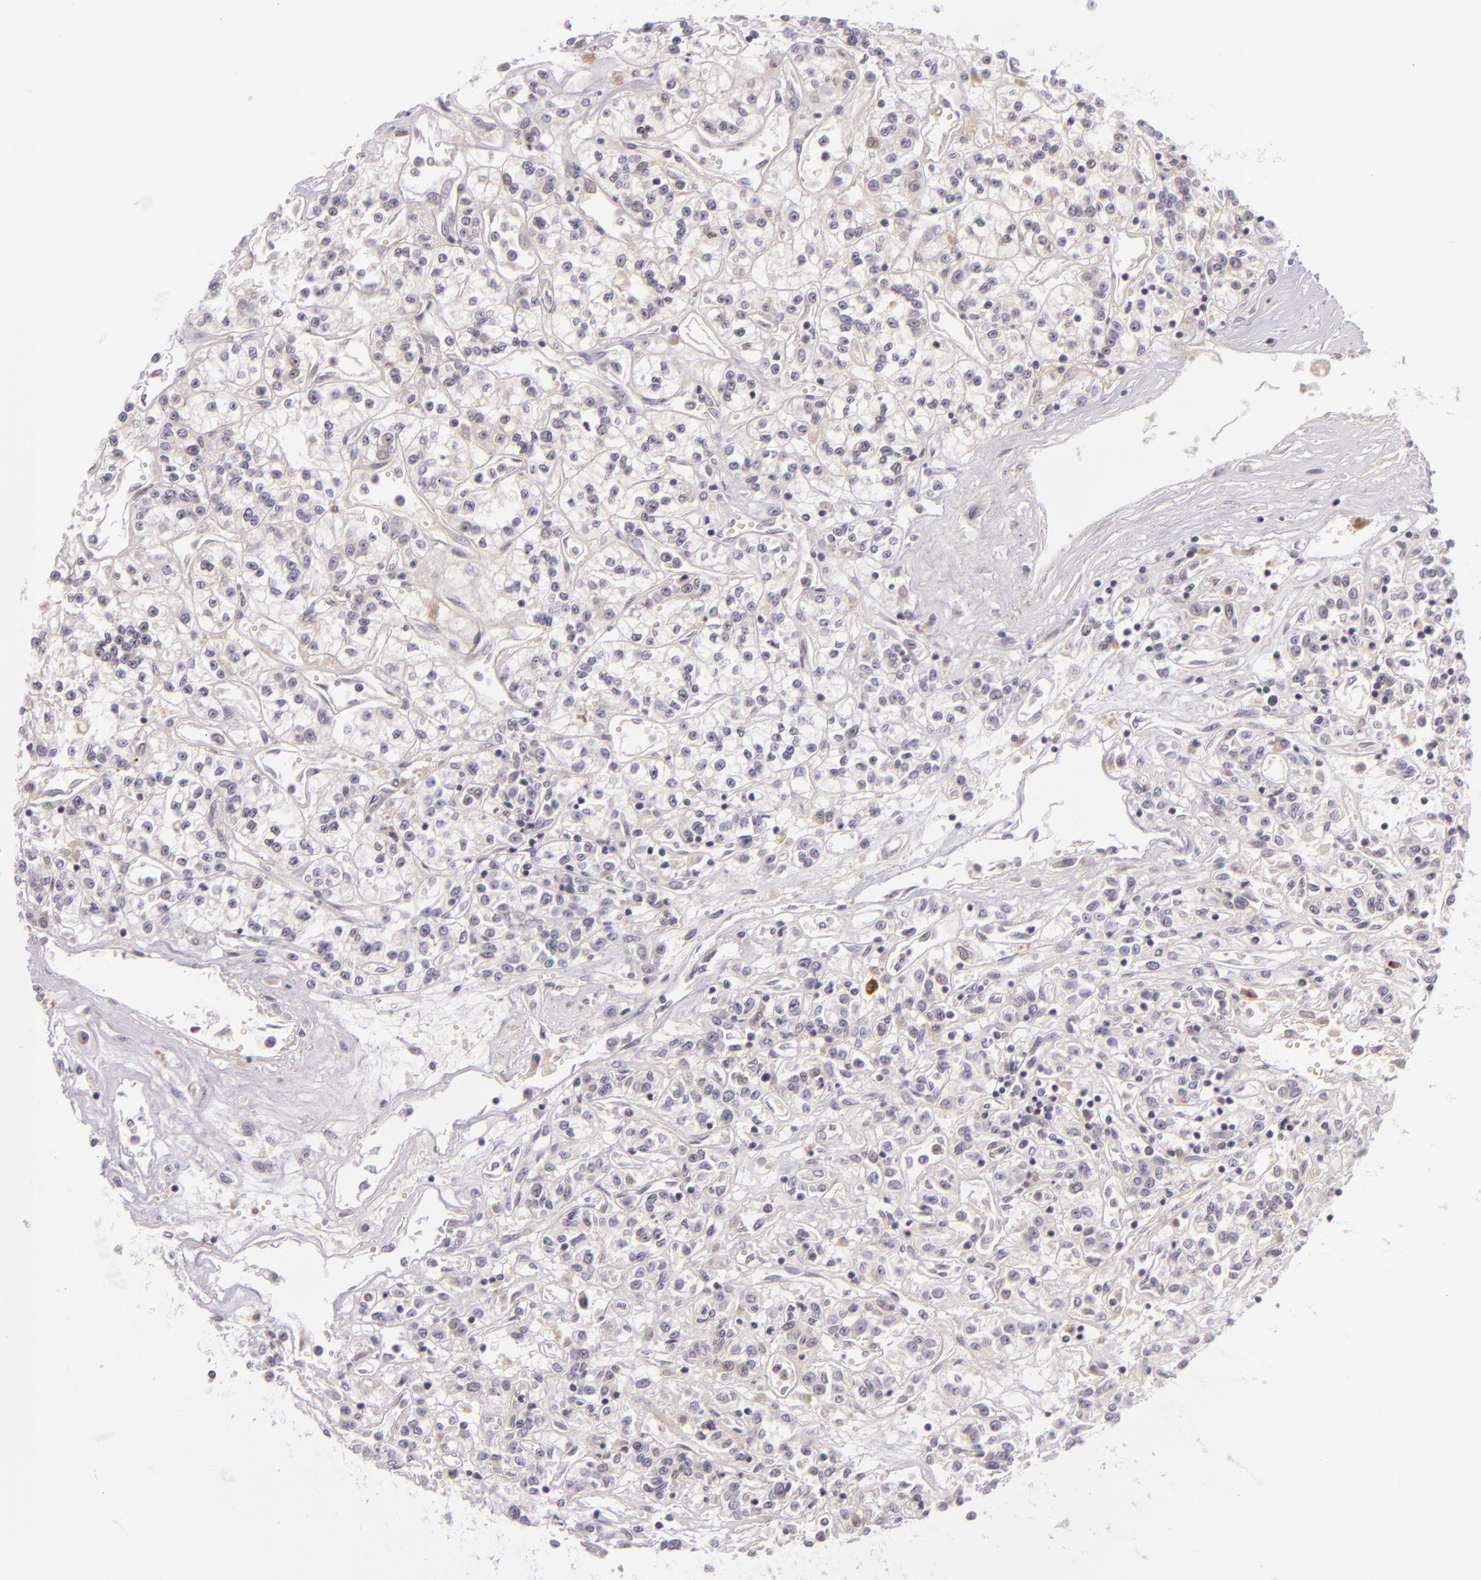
{"staining": {"intensity": "negative", "quantity": "none", "location": "none"}, "tissue": "renal cancer", "cell_type": "Tumor cells", "image_type": "cancer", "snomed": [{"axis": "morphology", "description": "Adenocarcinoma, NOS"}, {"axis": "topography", "description": "Kidney"}], "caption": "Tumor cells show no significant protein positivity in renal cancer (adenocarcinoma).", "gene": "DAG1", "patient": {"sex": "female", "age": 76}}